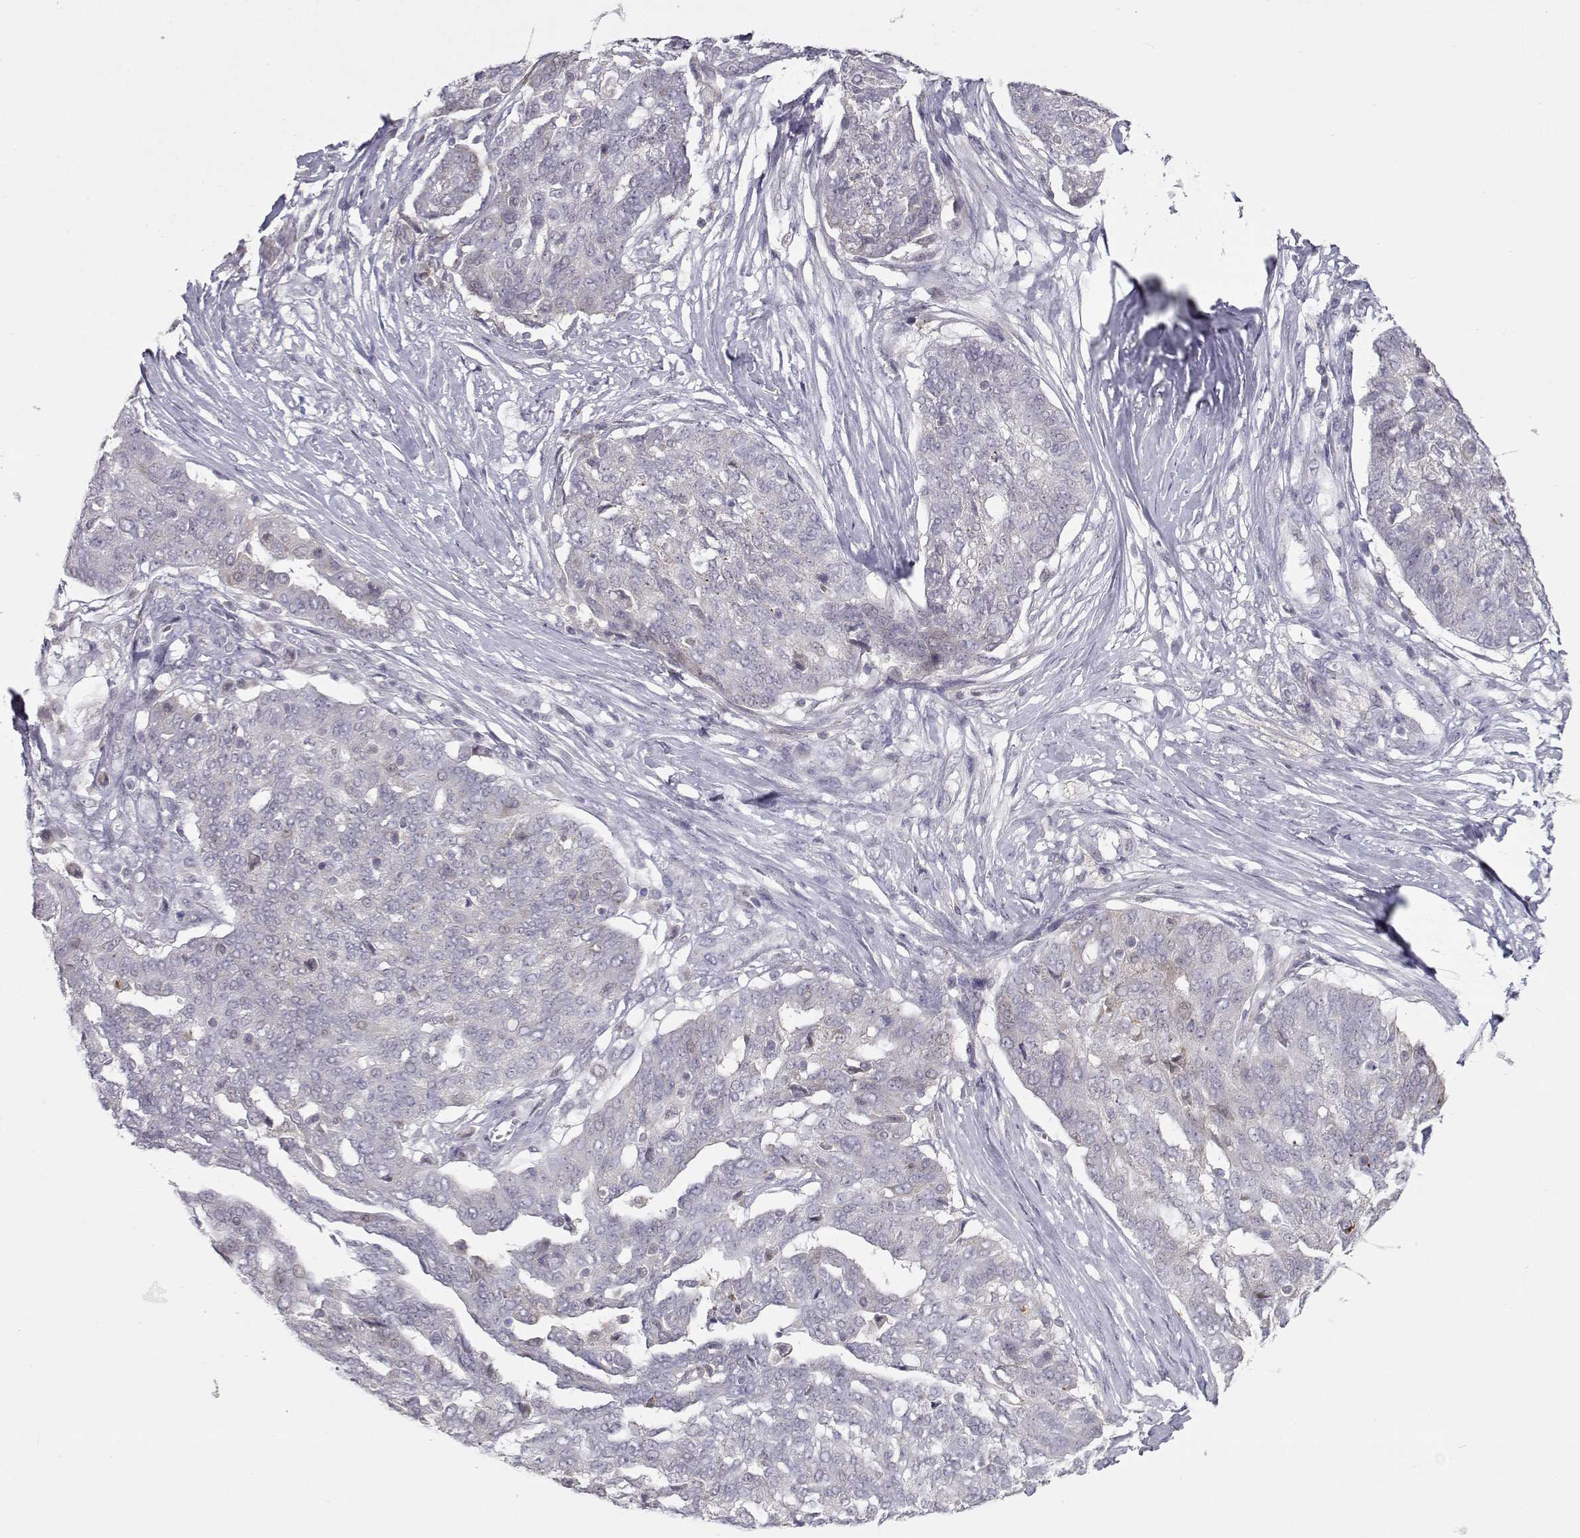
{"staining": {"intensity": "negative", "quantity": "none", "location": "none"}, "tissue": "ovarian cancer", "cell_type": "Tumor cells", "image_type": "cancer", "snomed": [{"axis": "morphology", "description": "Cystadenocarcinoma, serous, NOS"}, {"axis": "topography", "description": "Ovary"}], "caption": "Protein analysis of ovarian cancer (serous cystadenocarcinoma) displays no significant expression in tumor cells.", "gene": "NPVF", "patient": {"sex": "female", "age": 67}}